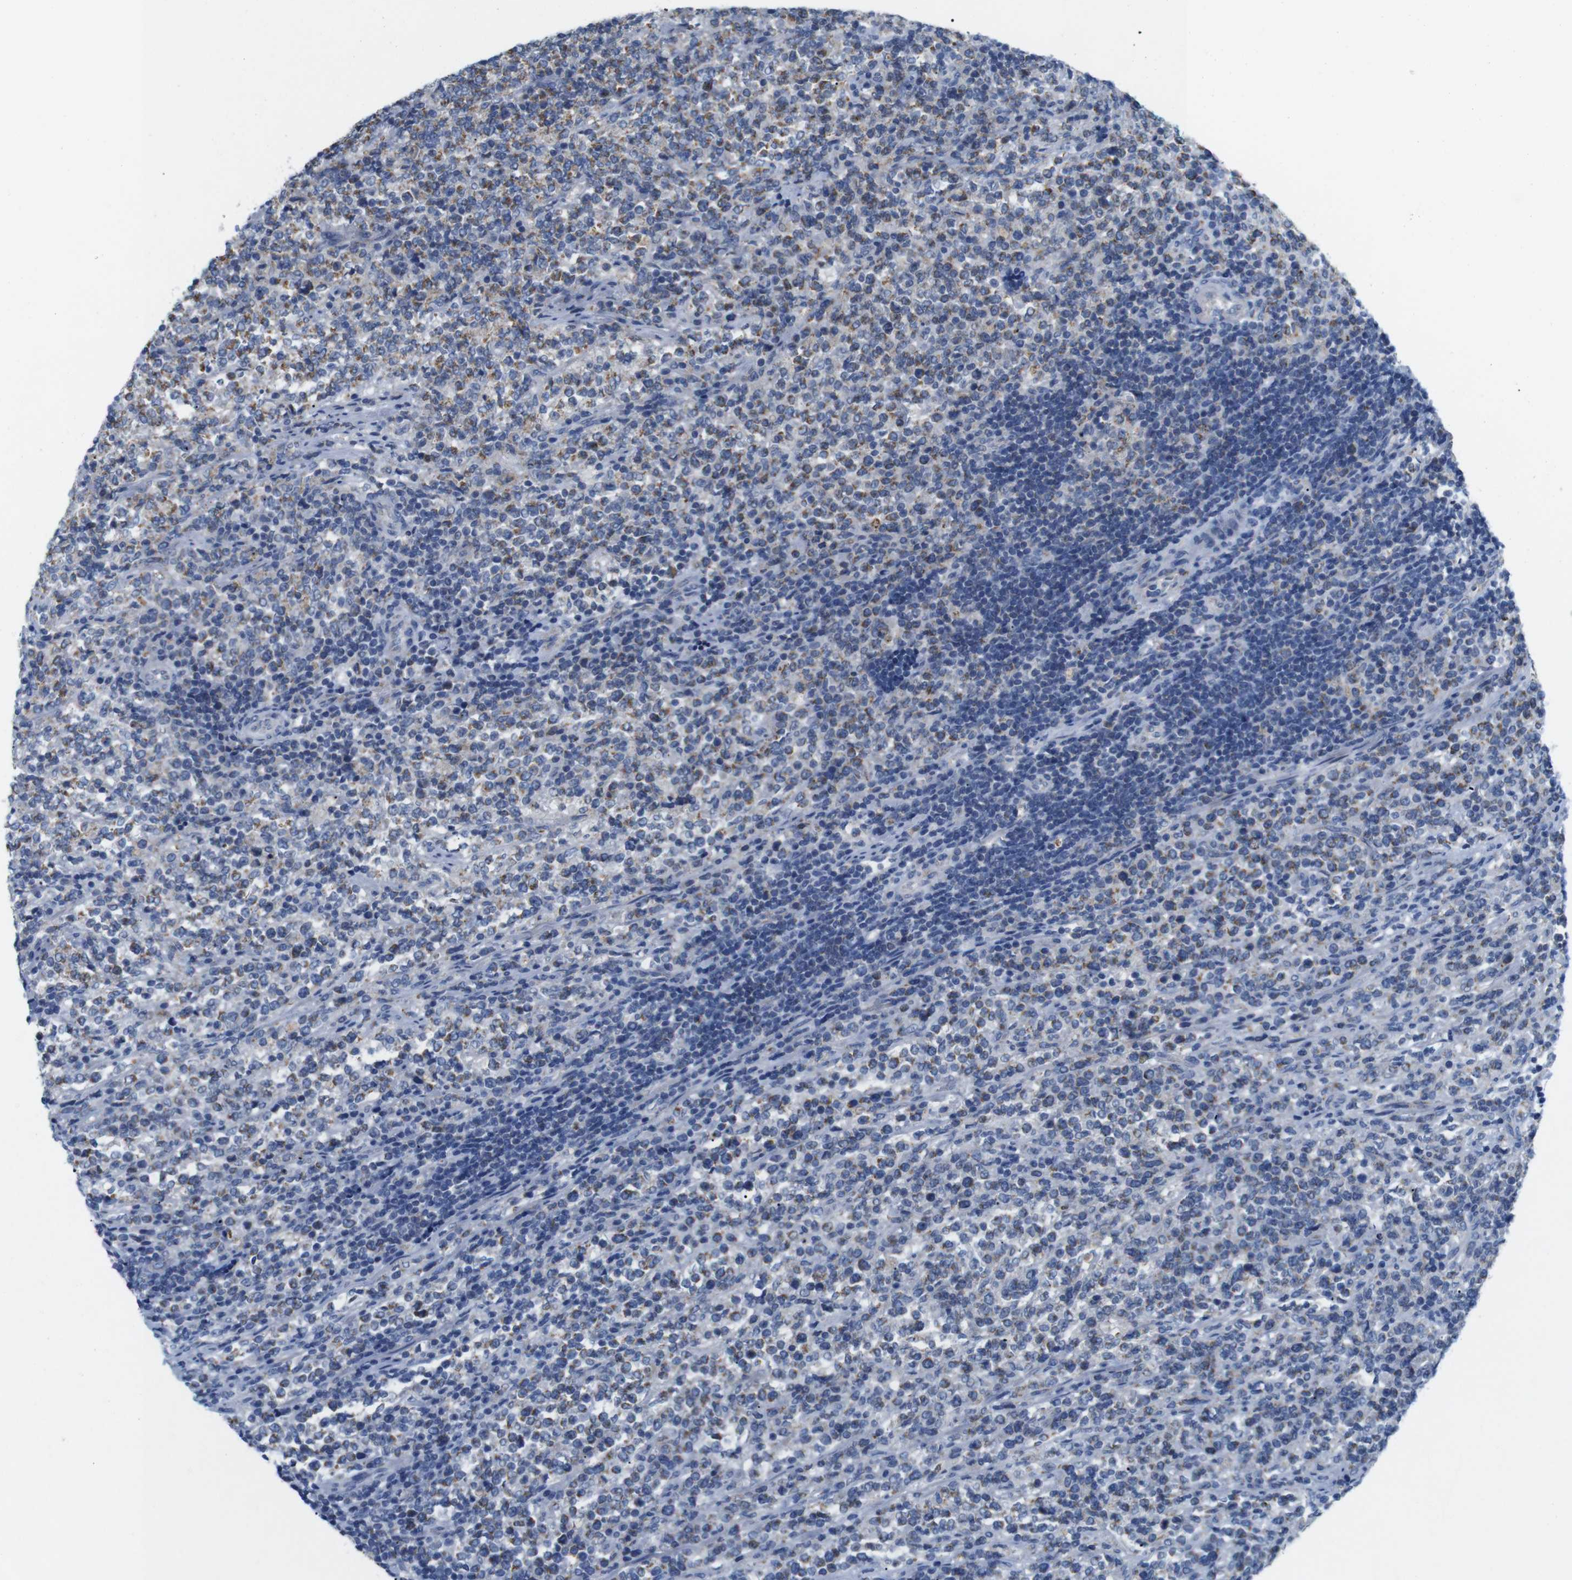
{"staining": {"intensity": "moderate", "quantity": ">75%", "location": "cytoplasmic/membranous"}, "tissue": "lymphoma", "cell_type": "Tumor cells", "image_type": "cancer", "snomed": [{"axis": "morphology", "description": "Malignant lymphoma, non-Hodgkin's type, High grade"}, {"axis": "topography", "description": "Soft tissue"}], "caption": "A medium amount of moderate cytoplasmic/membranous expression is identified in about >75% of tumor cells in malignant lymphoma, non-Hodgkin's type (high-grade) tissue.", "gene": "F2RL1", "patient": {"sex": "male", "age": 18}}